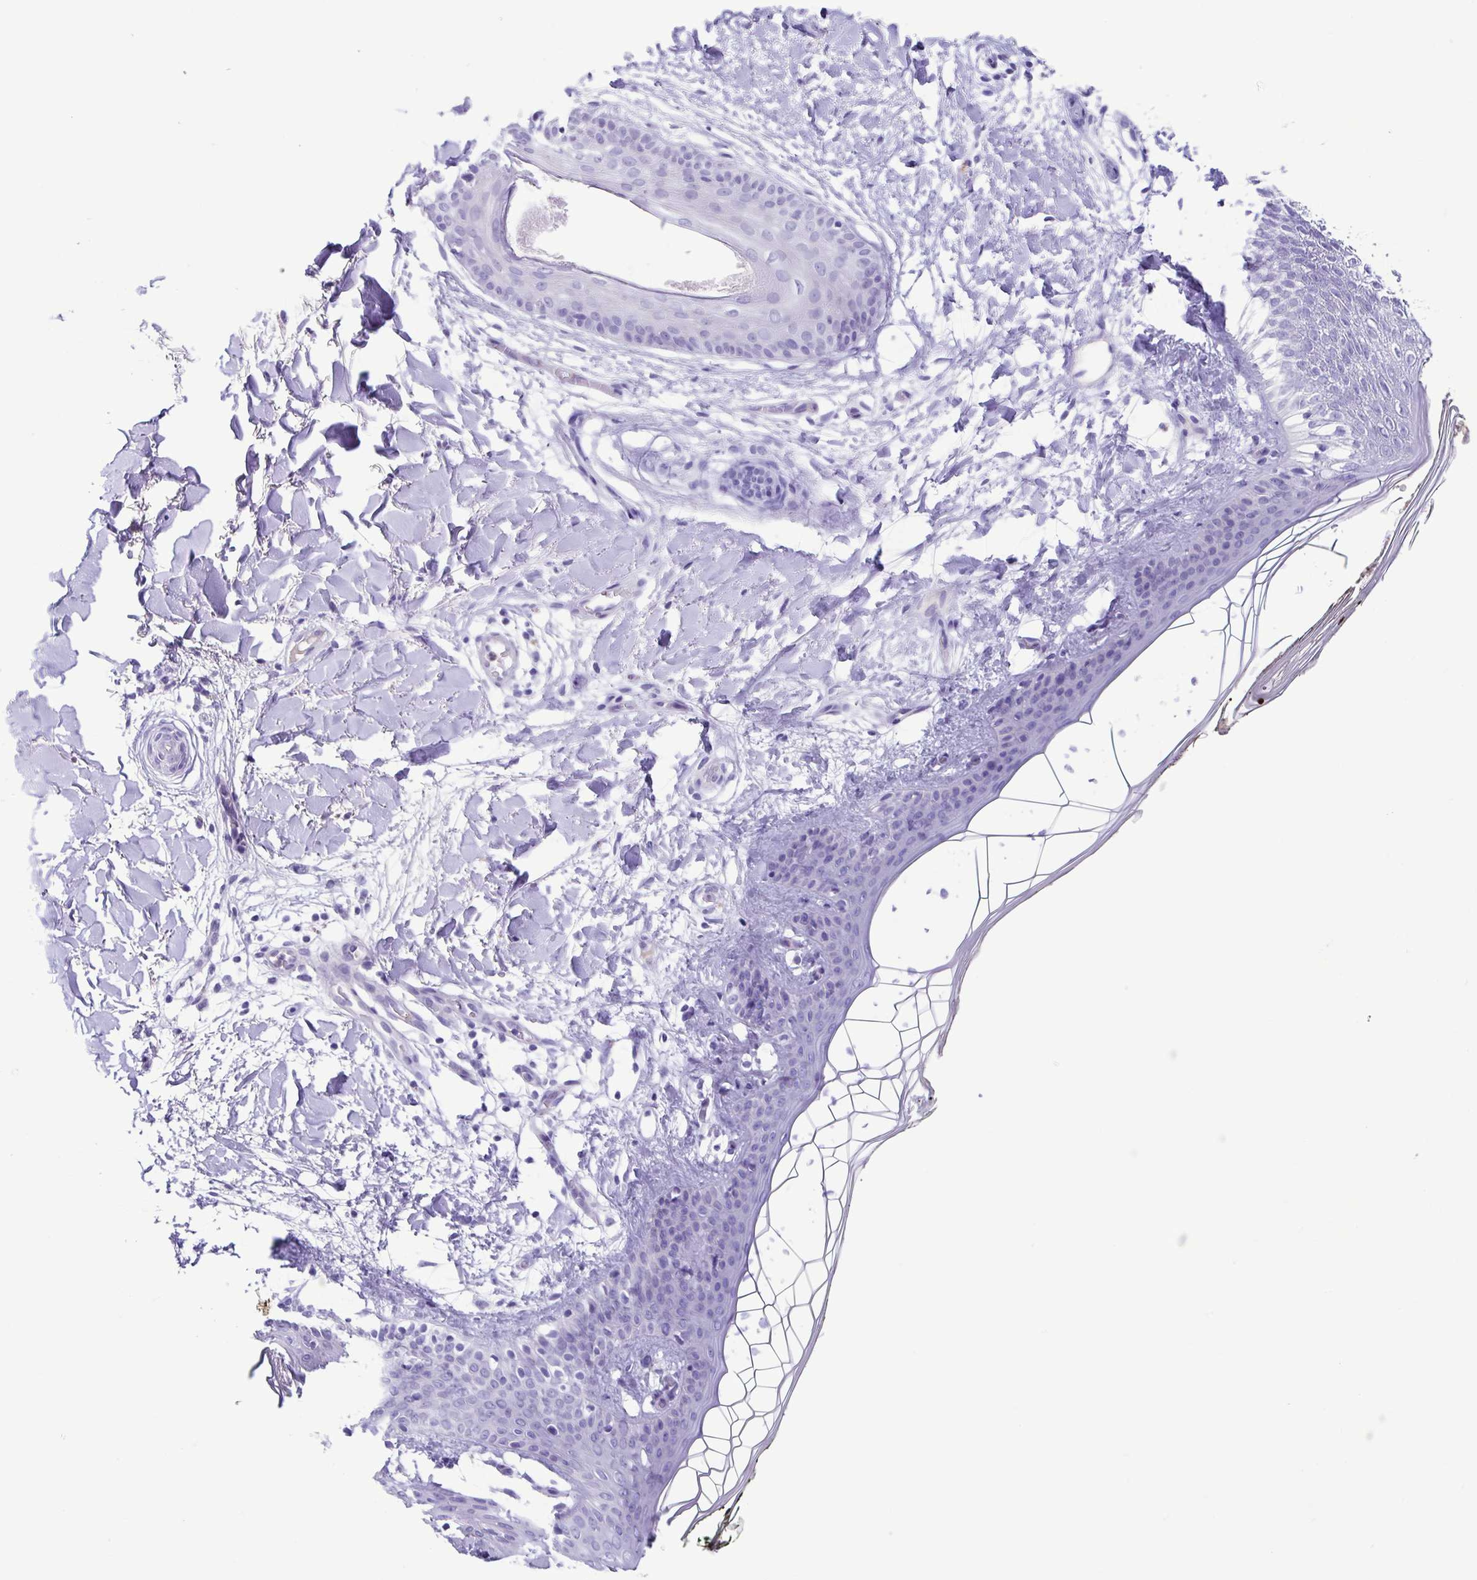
{"staining": {"intensity": "negative", "quantity": "none", "location": "none"}, "tissue": "skin", "cell_type": "Fibroblasts", "image_type": "normal", "snomed": [{"axis": "morphology", "description": "Normal tissue, NOS"}, {"axis": "topography", "description": "Skin"}], "caption": "IHC of unremarkable skin exhibits no positivity in fibroblasts. (DAB immunohistochemistry visualized using brightfield microscopy, high magnification).", "gene": "CYP11B1", "patient": {"sex": "female", "age": 34}}